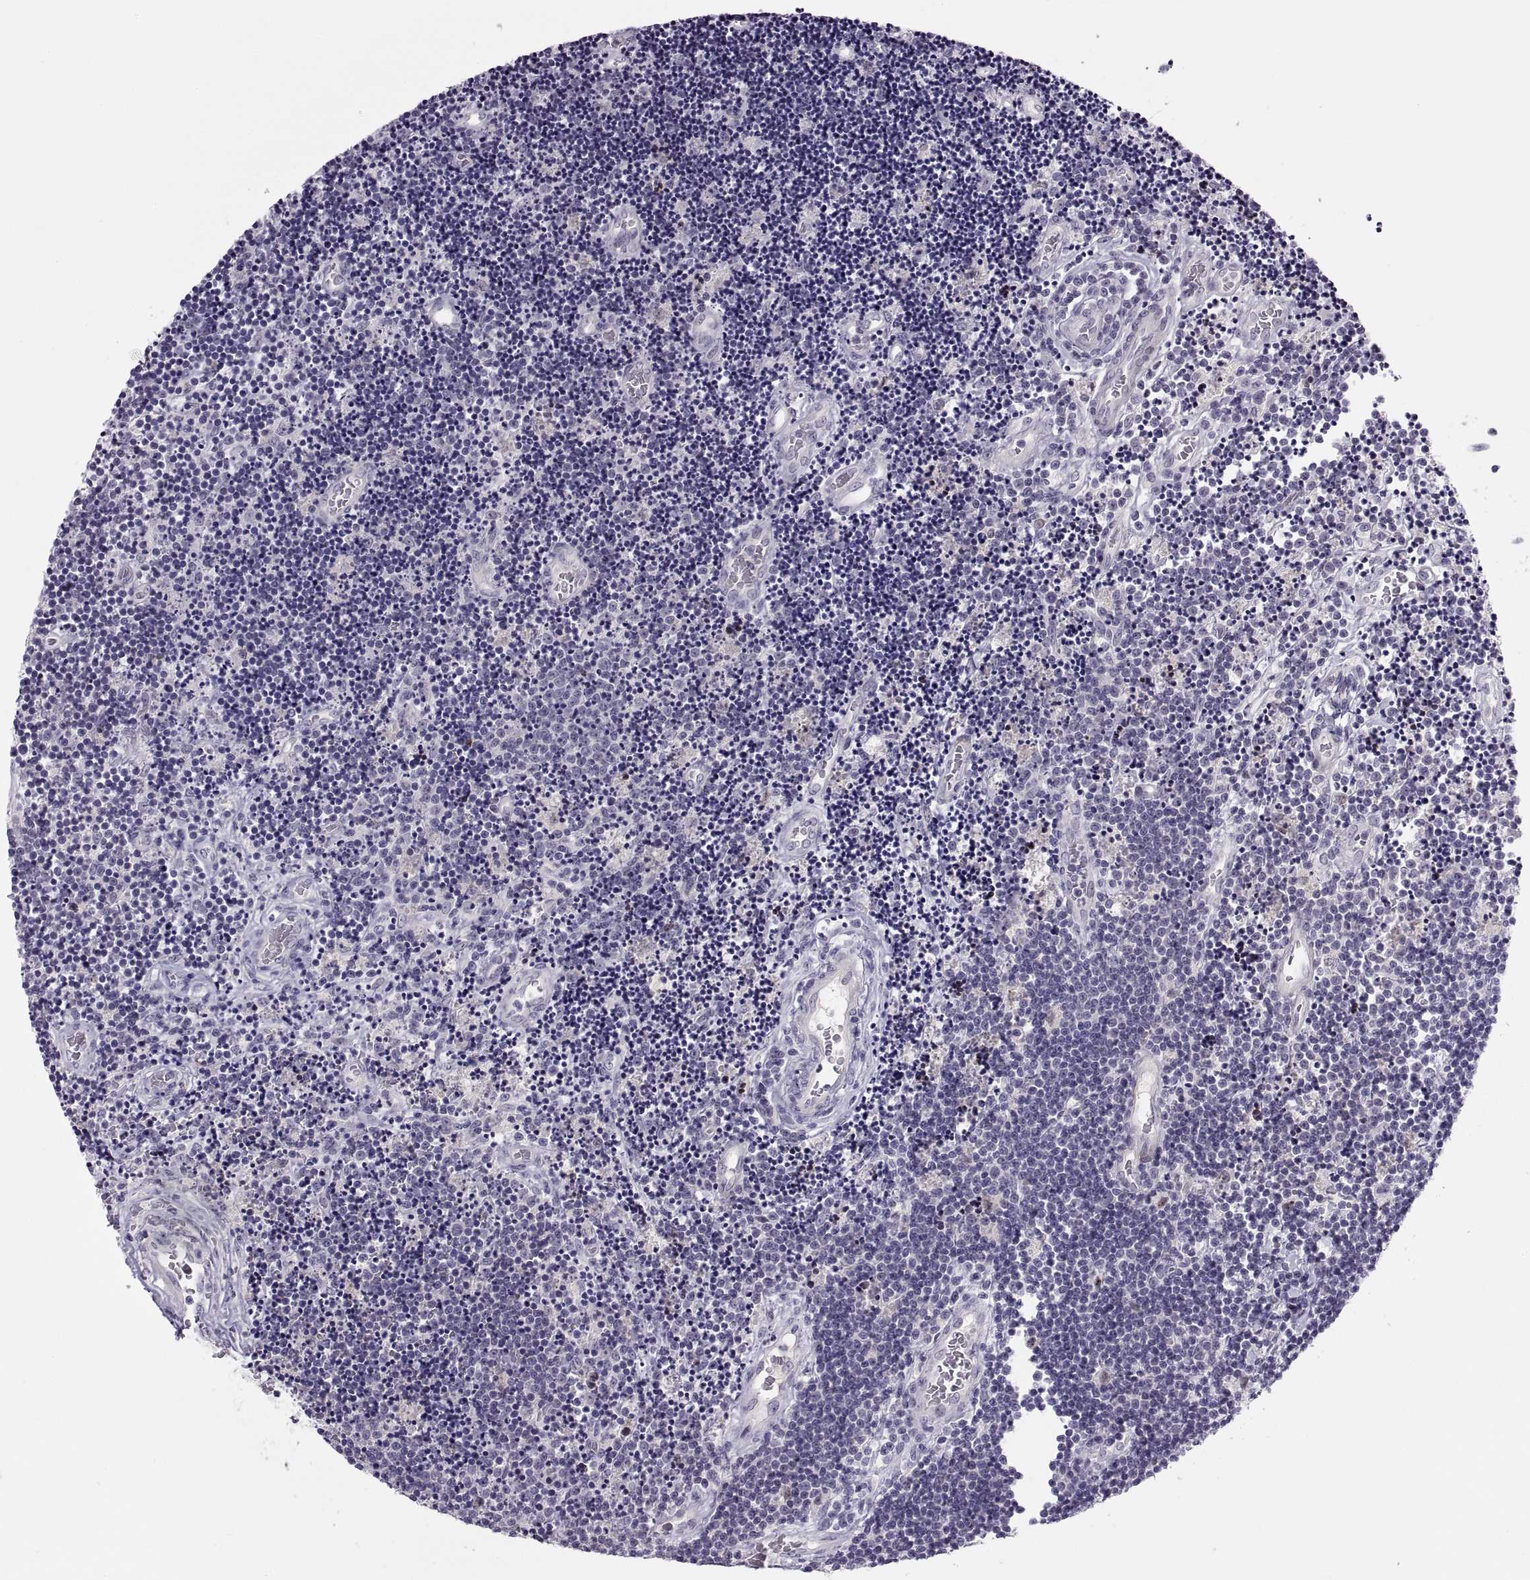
{"staining": {"intensity": "negative", "quantity": "none", "location": "none"}, "tissue": "lymphoma", "cell_type": "Tumor cells", "image_type": "cancer", "snomed": [{"axis": "morphology", "description": "Malignant lymphoma, non-Hodgkin's type, Low grade"}, {"axis": "topography", "description": "Brain"}], "caption": "DAB (3,3'-diaminobenzidine) immunohistochemical staining of low-grade malignant lymphoma, non-Hodgkin's type displays no significant expression in tumor cells. (DAB IHC with hematoxylin counter stain).", "gene": "CHCT1", "patient": {"sex": "female", "age": 66}}